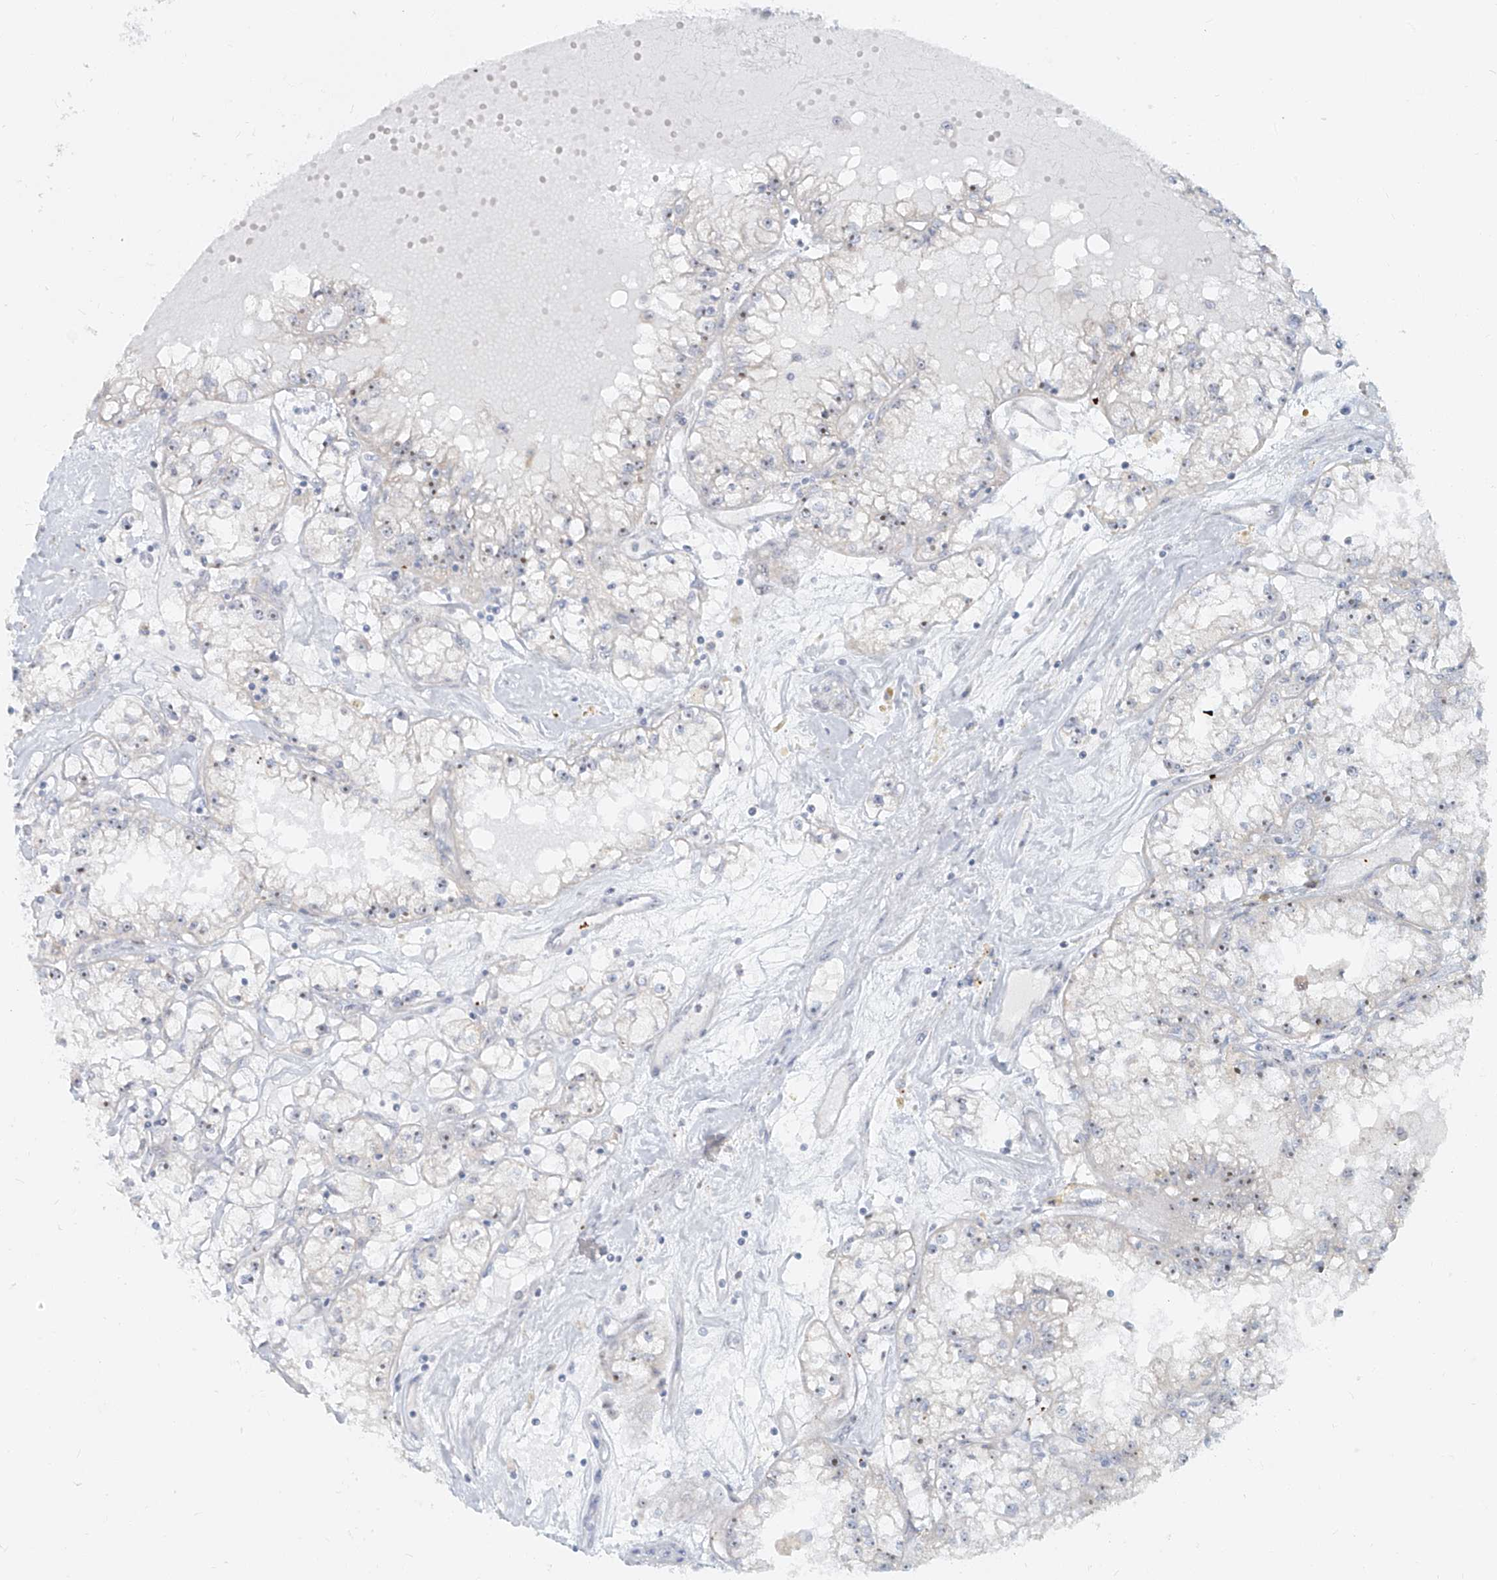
{"staining": {"intensity": "weak", "quantity": "<25%", "location": "nuclear"}, "tissue": "renal cancer", "cell_type": "Tumor cells", "image_type": "cancer", "snomed": [{"axis": "morphology", "description": "Adenocarcinoma, NOS"}, {"axis": "topography", "description": "Kidney"}], "caption": "Immunohistochemistry (IHC) of human adenocarcinoma (renal) exhibits no staining in tumor cells.", "gene": "BYSL", "patient": {"sex": "male", "age": 56}}